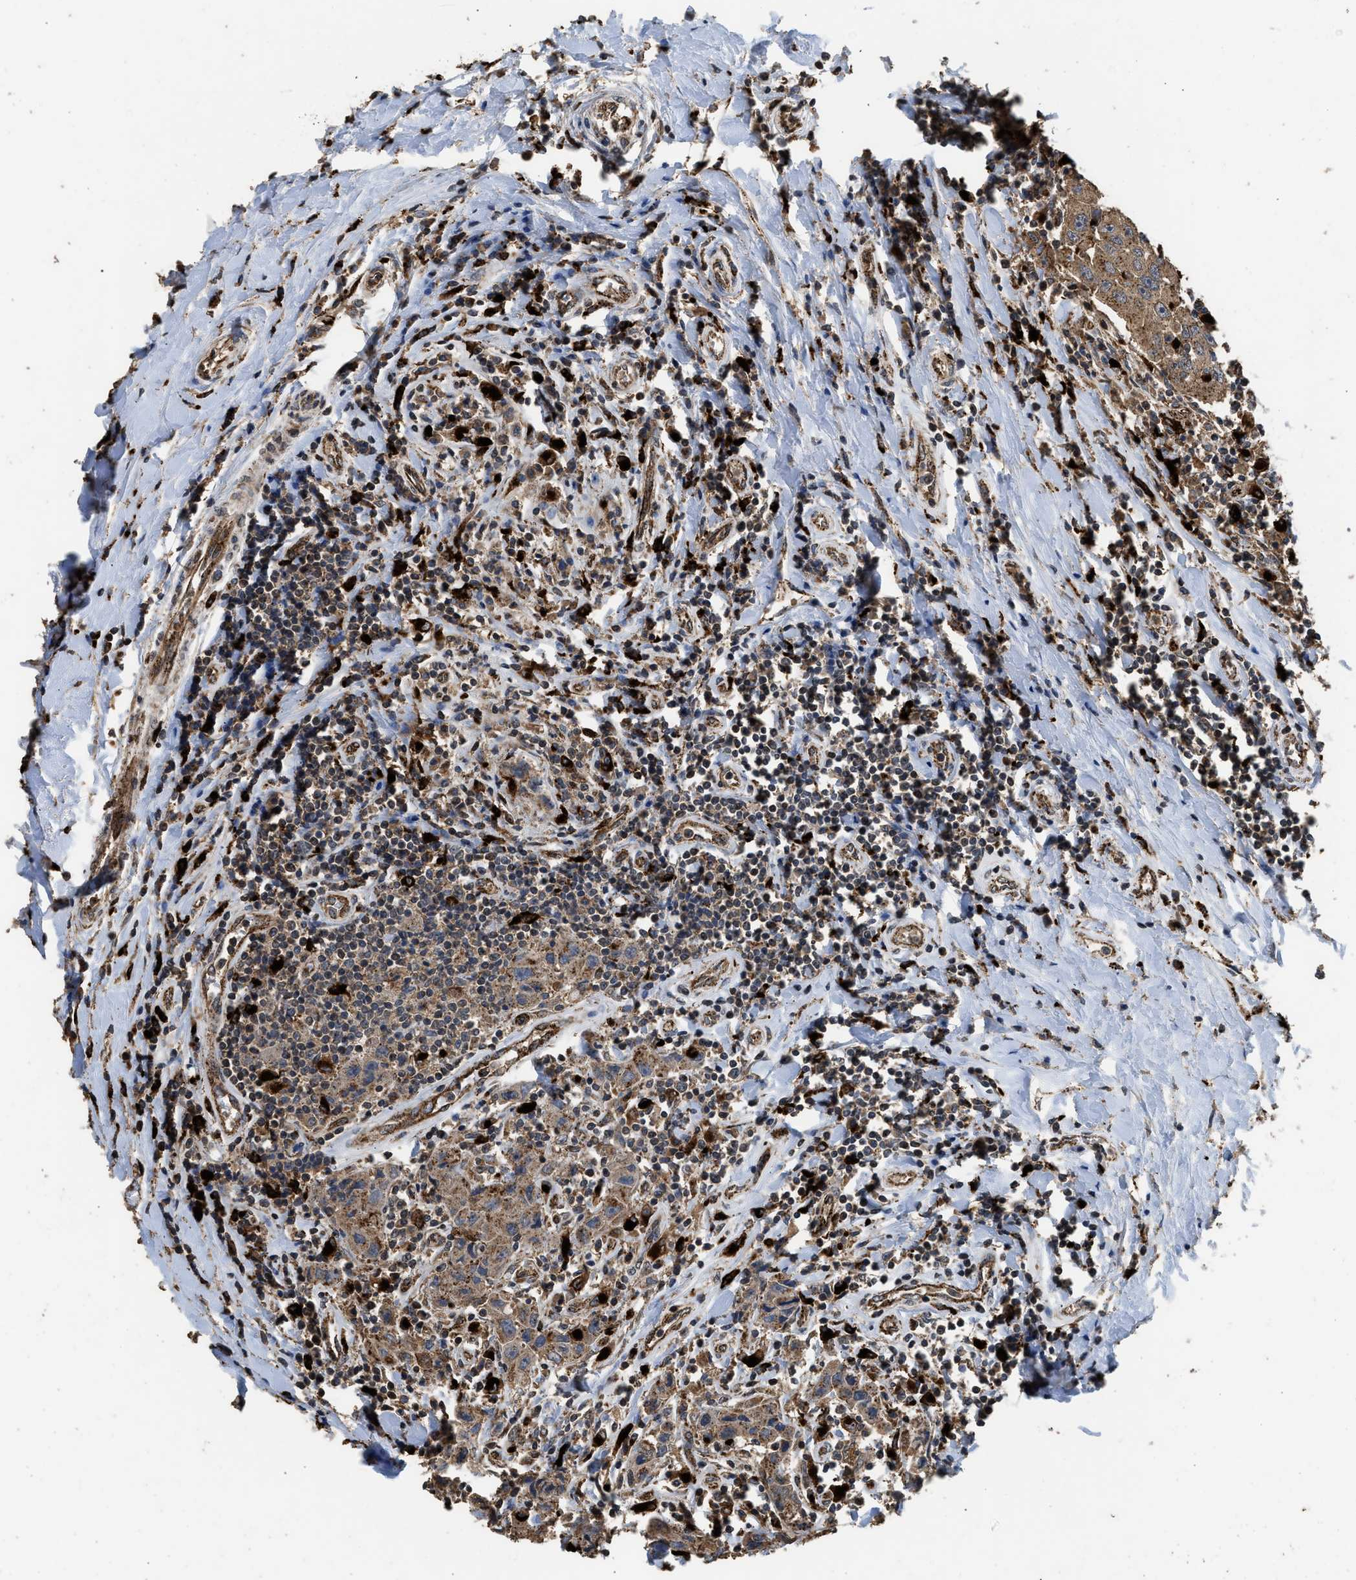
{"staining": {"intensity": "moderate", "quantity": ">75%", "location": "cytoplasmic/membranous"}, "tissue": "breast cancer", "cell_type": "Tumor cells", "image_type": "cancer", "snomed": [{"axis": "morphology", "description": "Duct carcinoma"}, {"axis": "topography", "description": "Breast"}], "caption": "Moderate cytoplasmic/membranous positivity is present in approximately >75% of tumor cells in breast cancer (intraductal carcinoma).", "gene": "CTSV", "patient": {"sex": "female", "age": 27}}